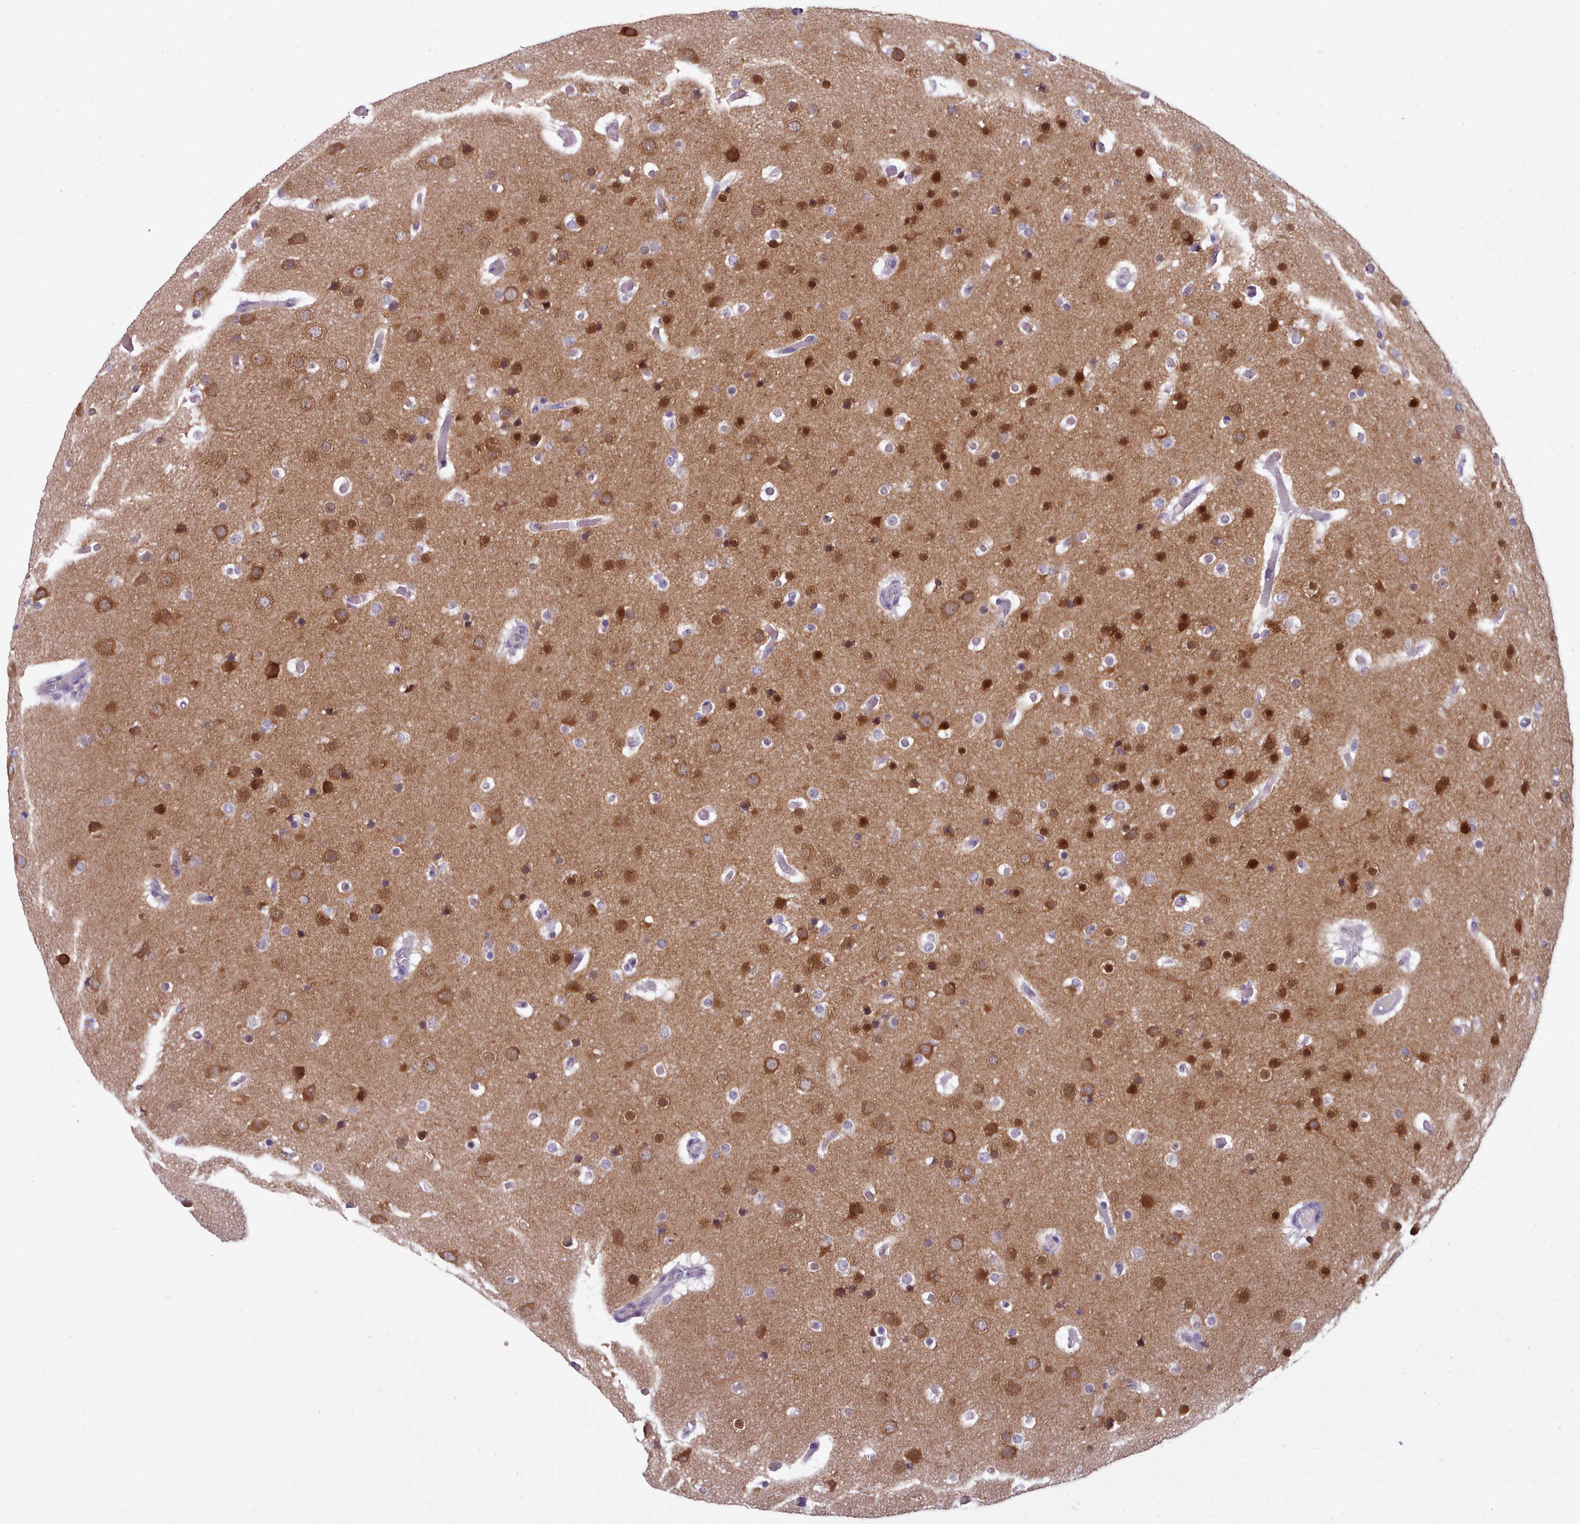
{"staining": {"intensity": "moderate", "quantity": "25%-75%", "location": "cytoplasmic/membranous,nuclear"}, "tissue": "glioma", "cell_type": "Tumor cells", "image_type": "cancer", "snomed": [{"axis": "morphology", "description": "Glioma, malignant, High grade"}, {"axis": "topography", "description": "Cerebral cortex"}], "caption": "Moderate cytoplasmic/membranous and nuclear staining is appreciated in about 25%-75% of tumor cells in glioma.", "gene": "KCTD16", "patient": {"sex": "female", "age": 36}}